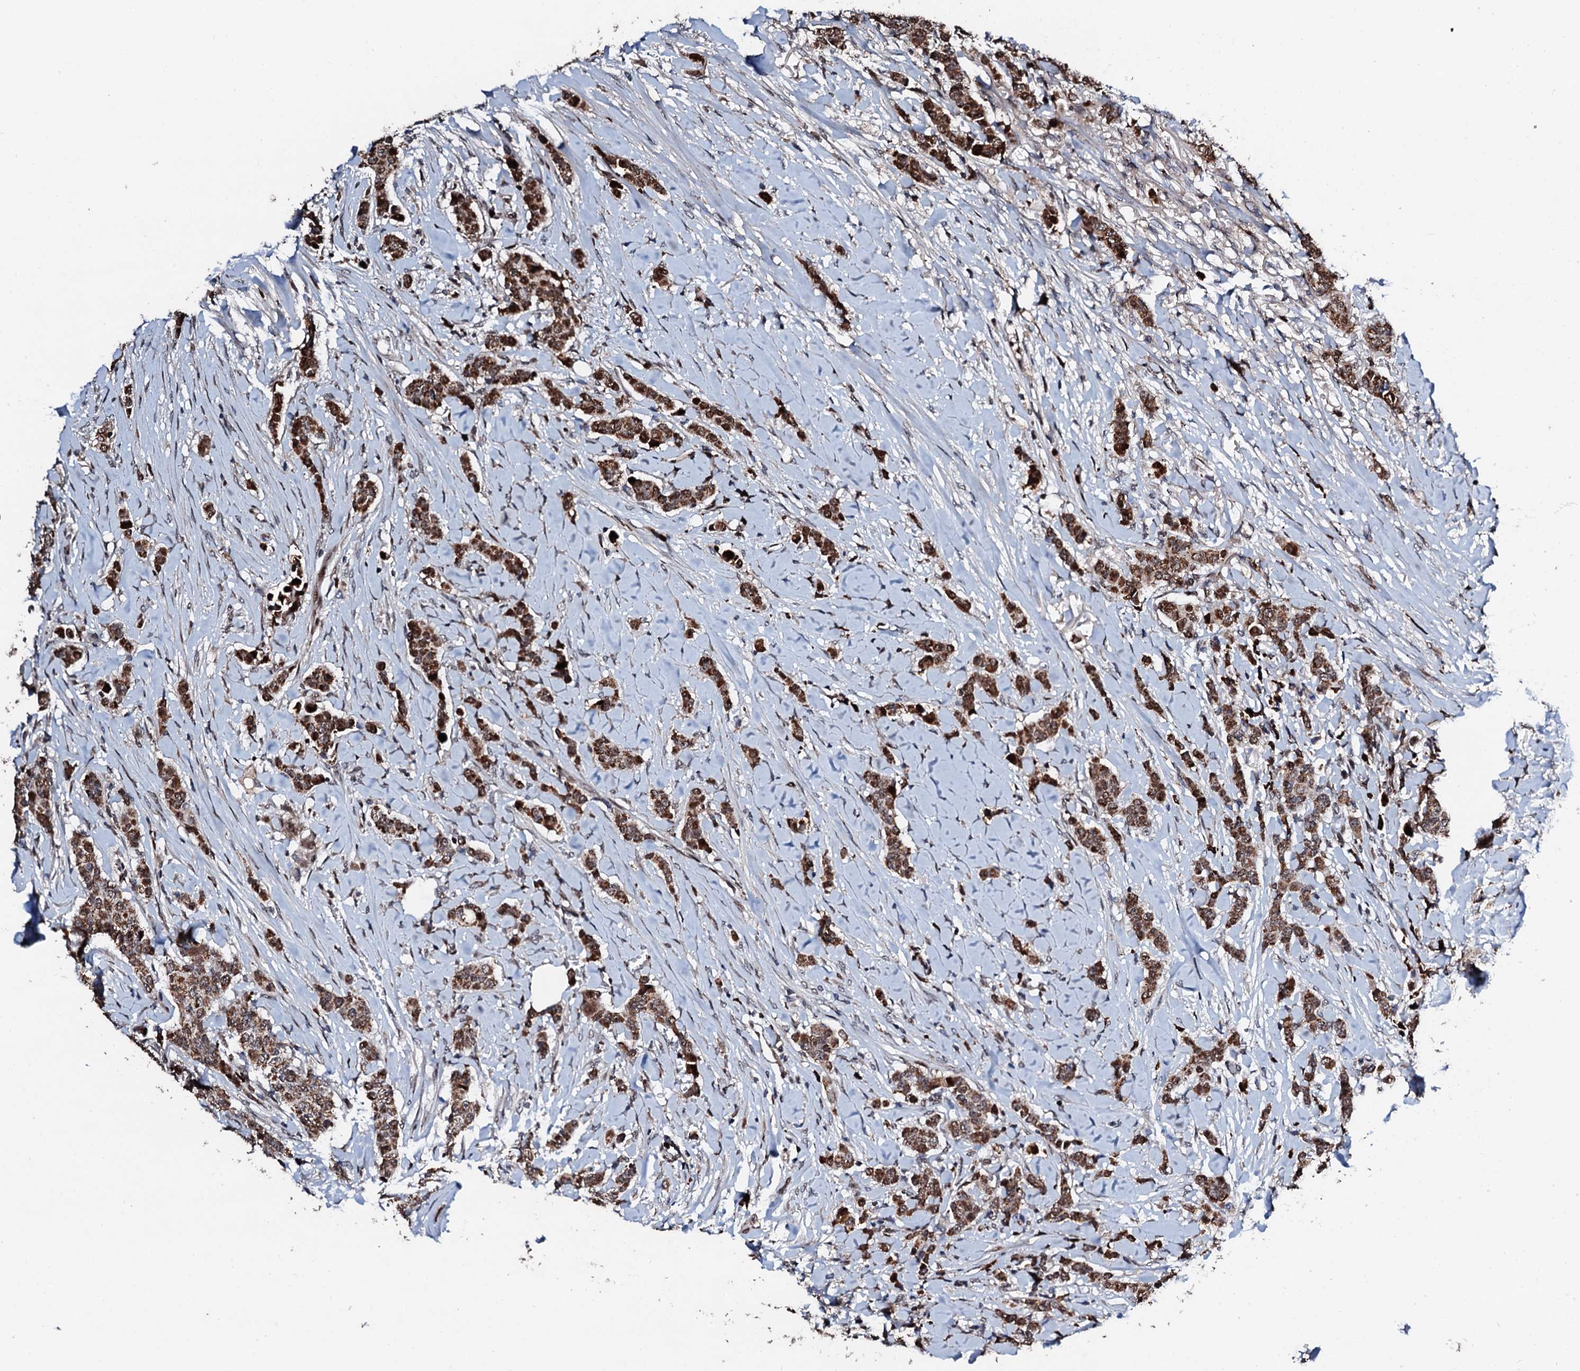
{"staining": {"intensity": "moderate", "quantity": ">75%", "location": "cytoplasmic/membranous,nuclear"}, "tissue": "breast cancer", "cell_type": "Tumor cells", "image_type": "cancer", "snomed": [{"axis": "morphology", "description": "Duct carcinoma"}, {"axis": "topography", "description": "Breast"}], "caption": "Human breast cancer stained for a protein (brown) reveals moderate cytoplasmic/membranous and nuclear positive expression in approximately >75% of tumor cells.", "gene": "KIF18A", "patient": {"sex": "female", "age": 40}}